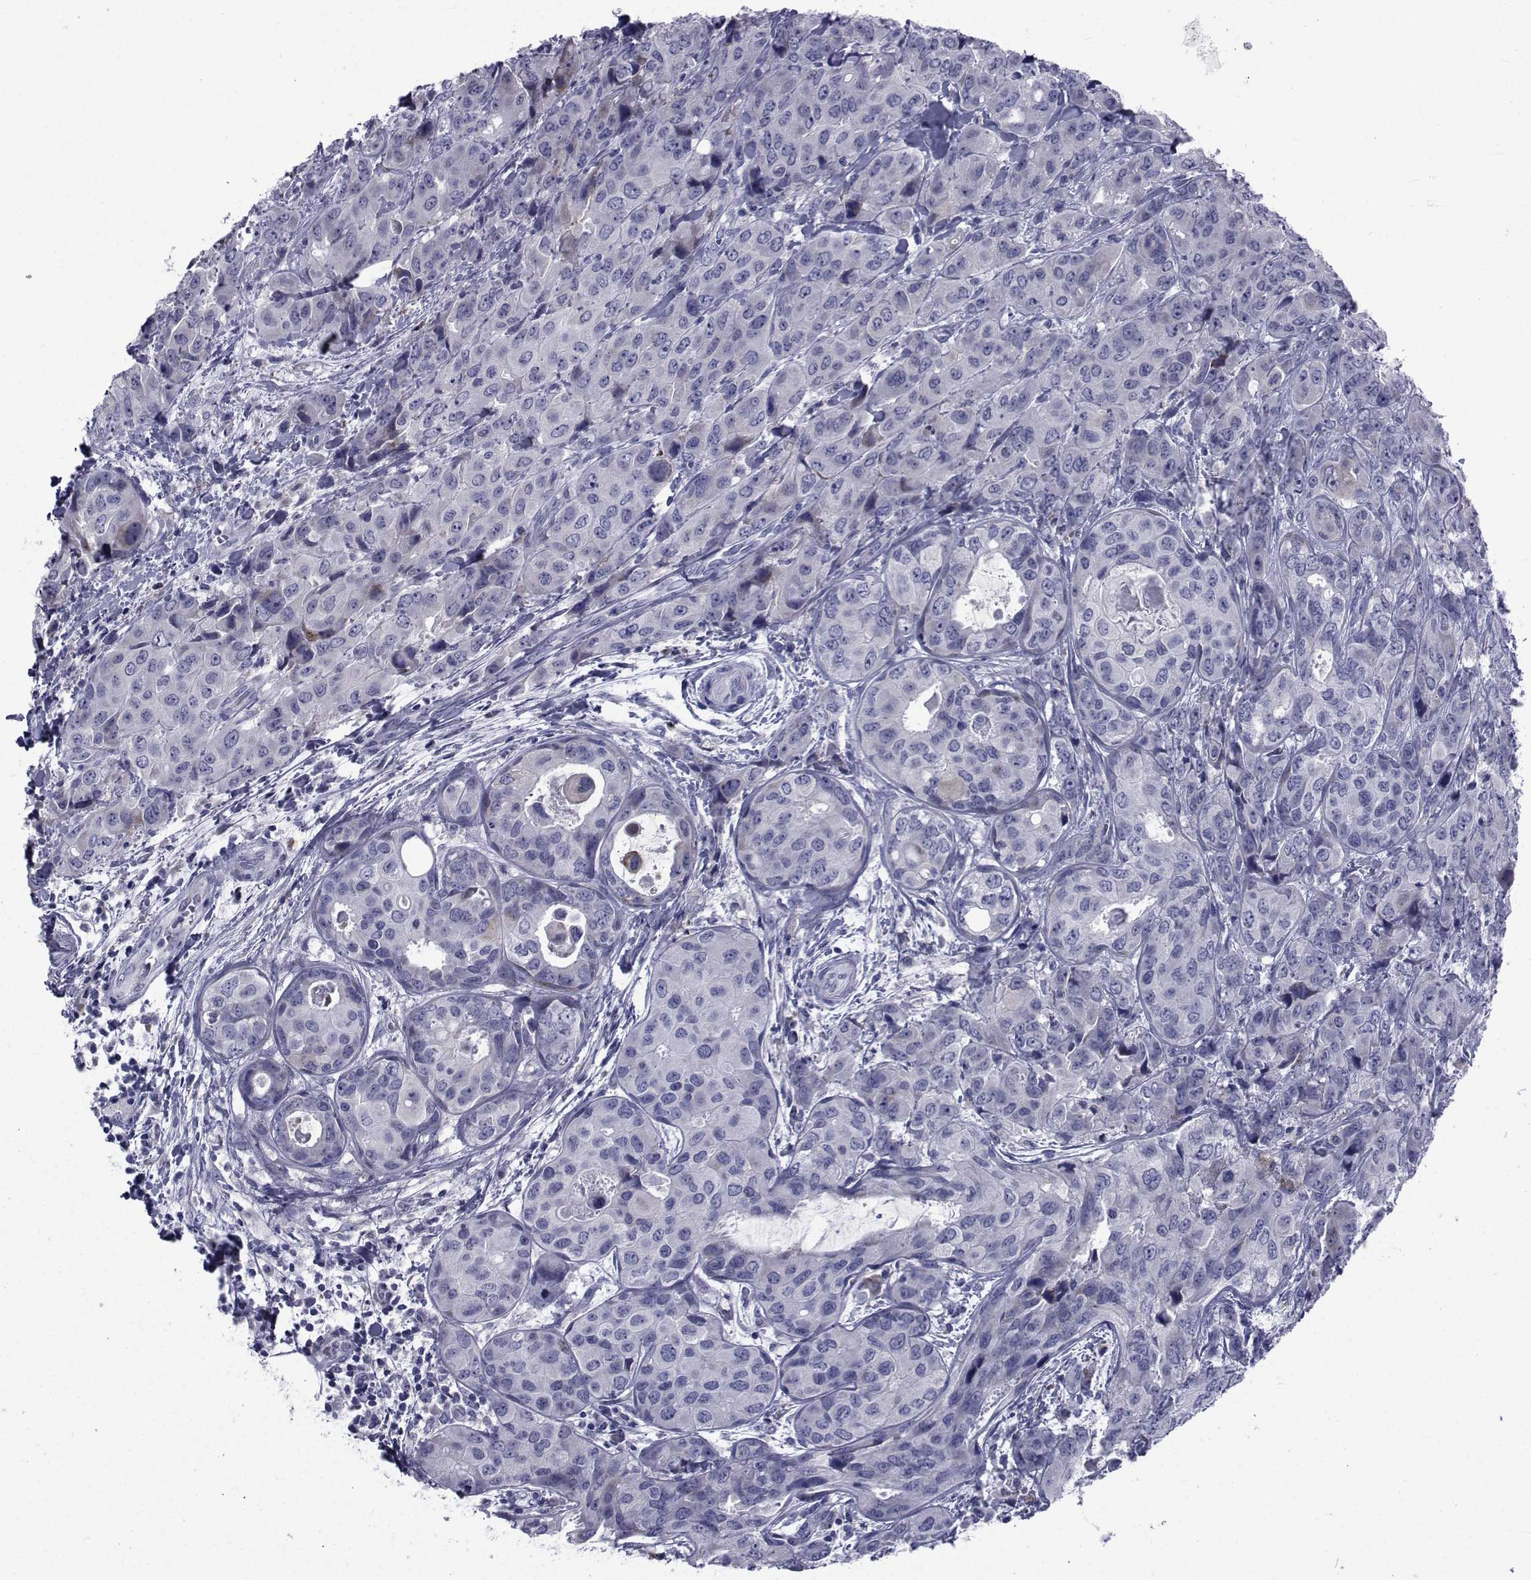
{"staining": {"intensity": "negative", "quantity": "none", "location": "none"}, "tissue": "breast cancer", "cell_type": "Tumor cells", "image_type": "cancer", "snomed": [{"axis": "morphology", "description": "Duct carcinoma"}, {"axis": "topography", "description": "Breast"}], "caption": "The histopathology image displays no staining of tumor cells in breast cancer.", "gene": "ROPN1", "patient": {"sex": "female", "age": 43}}